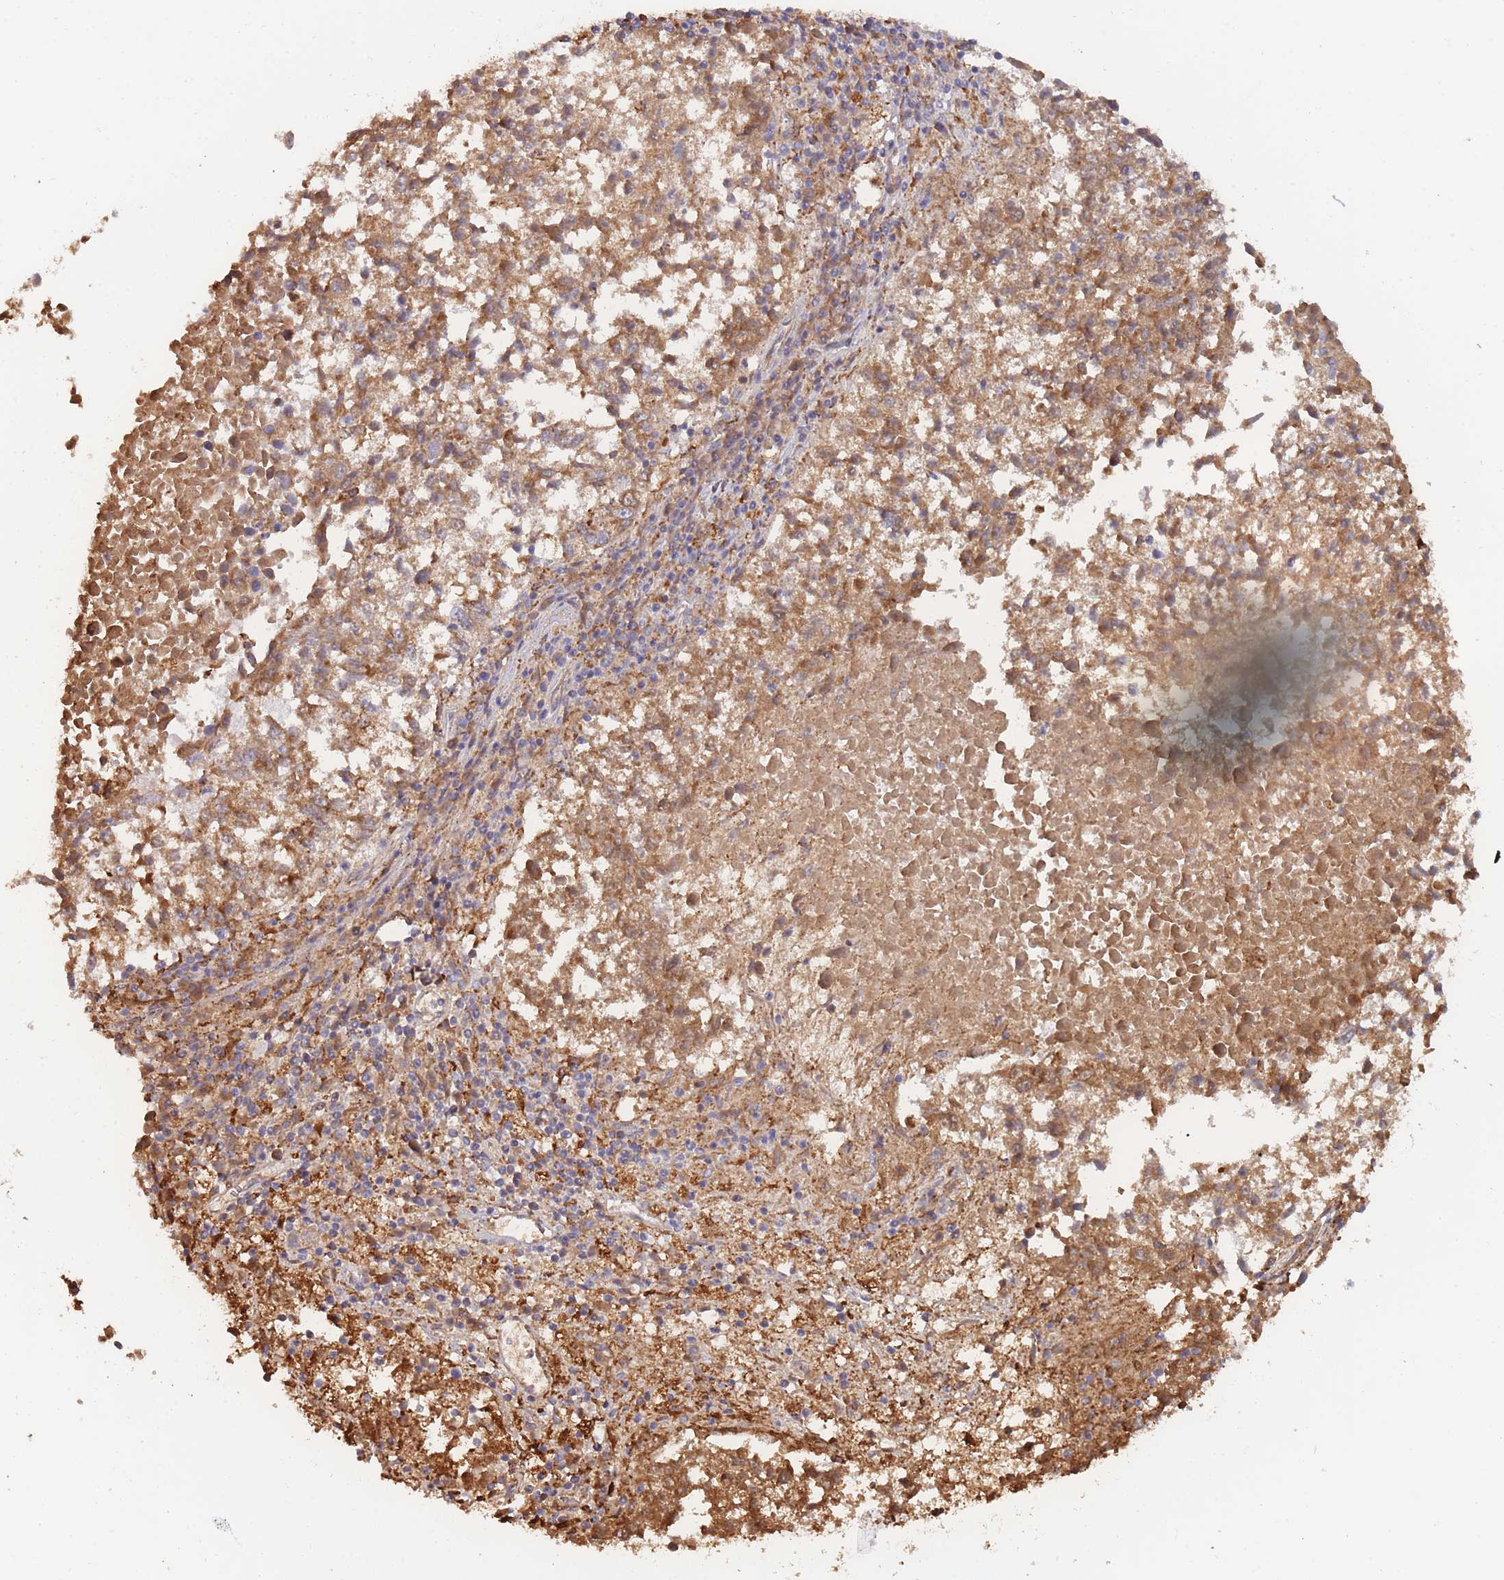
{"staining": {"intensity": "moderate", "quantity": ">75%", "location": "cytoplasmic/membranous"}, "tissue": "lung cancer", "cell_type": "Tumor cells", "image_type": "cancer", "snomed": [{"axis": "morphology", "description": "Squamous cell carcinoma, NOS"}, {"axis": "topography", "description": "Lung"}], "caption": "IHC (DAB) staining of human lung cancer shows moderate cytoplasmic/membranous protein expression in approximately >75% of tumor cells. (DAB (3,3'-diaminobenzidine) IHC with brightfield microscopy, high magnification).", "gene": "MRPL17", "patient": {"sex": "male", "age": 73}}